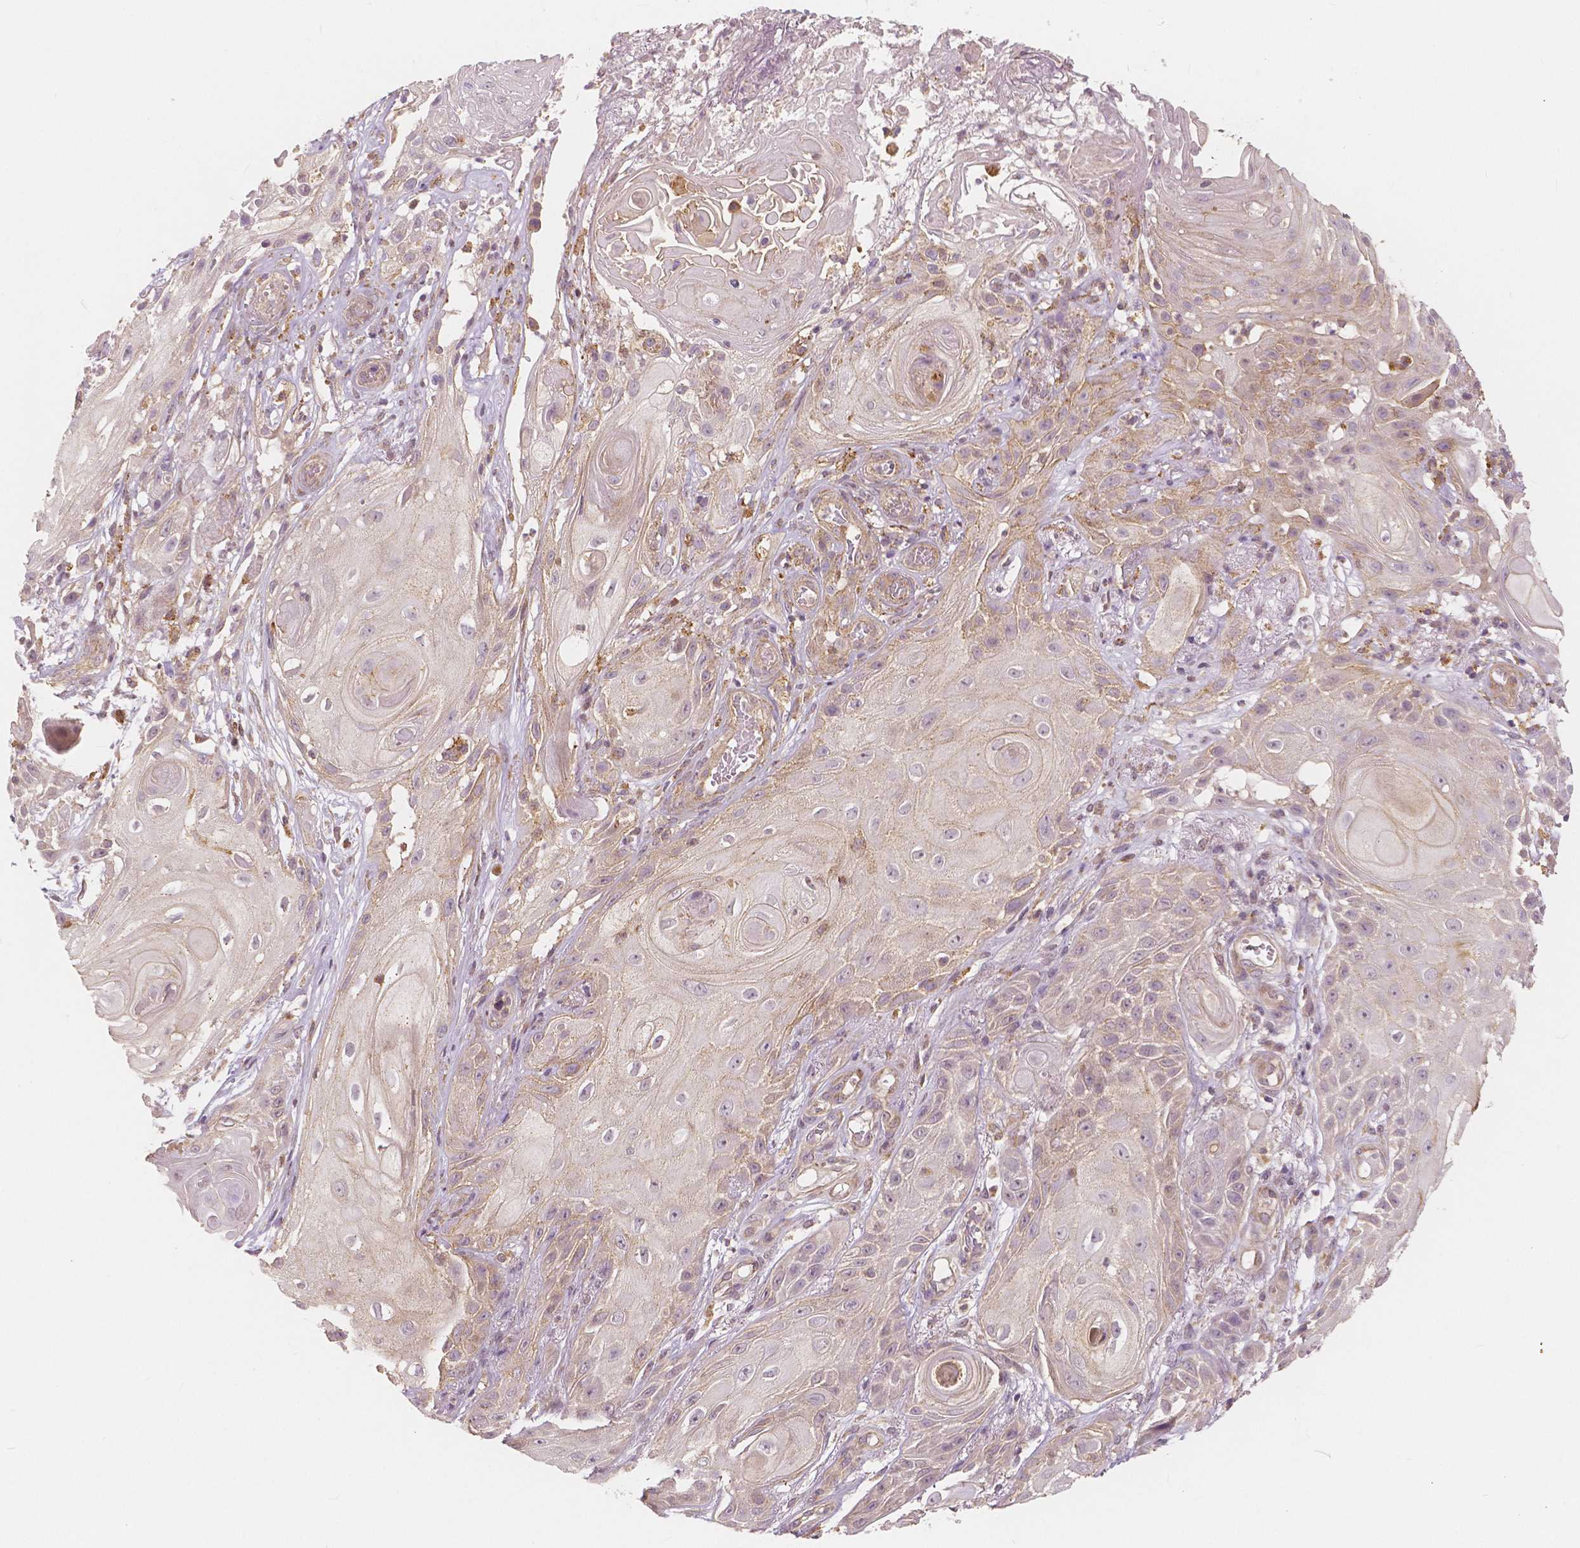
{"staining": {"intensity": "negative", "quantity": "none", "location": "none"}, "tissue": "skin cancer", "cell_type": "Tumor cells", "image_type": "cancer", "snomed": [{"axis": "morphology", "description": "Squamous cell carcinoma, NOS"}, {"axis": "topography", "description": "Skin"}], "caption": "DAB (3,3'-diaminobenzidine) immunohistochemical staining of skin cancer (squamous cell carcinoma) shows no significant staining in tumor cells. (IHC, brightfield microscopy, high magnification).", "gene": "SNX12", "patient": {"sex": "male", "age": 62}}